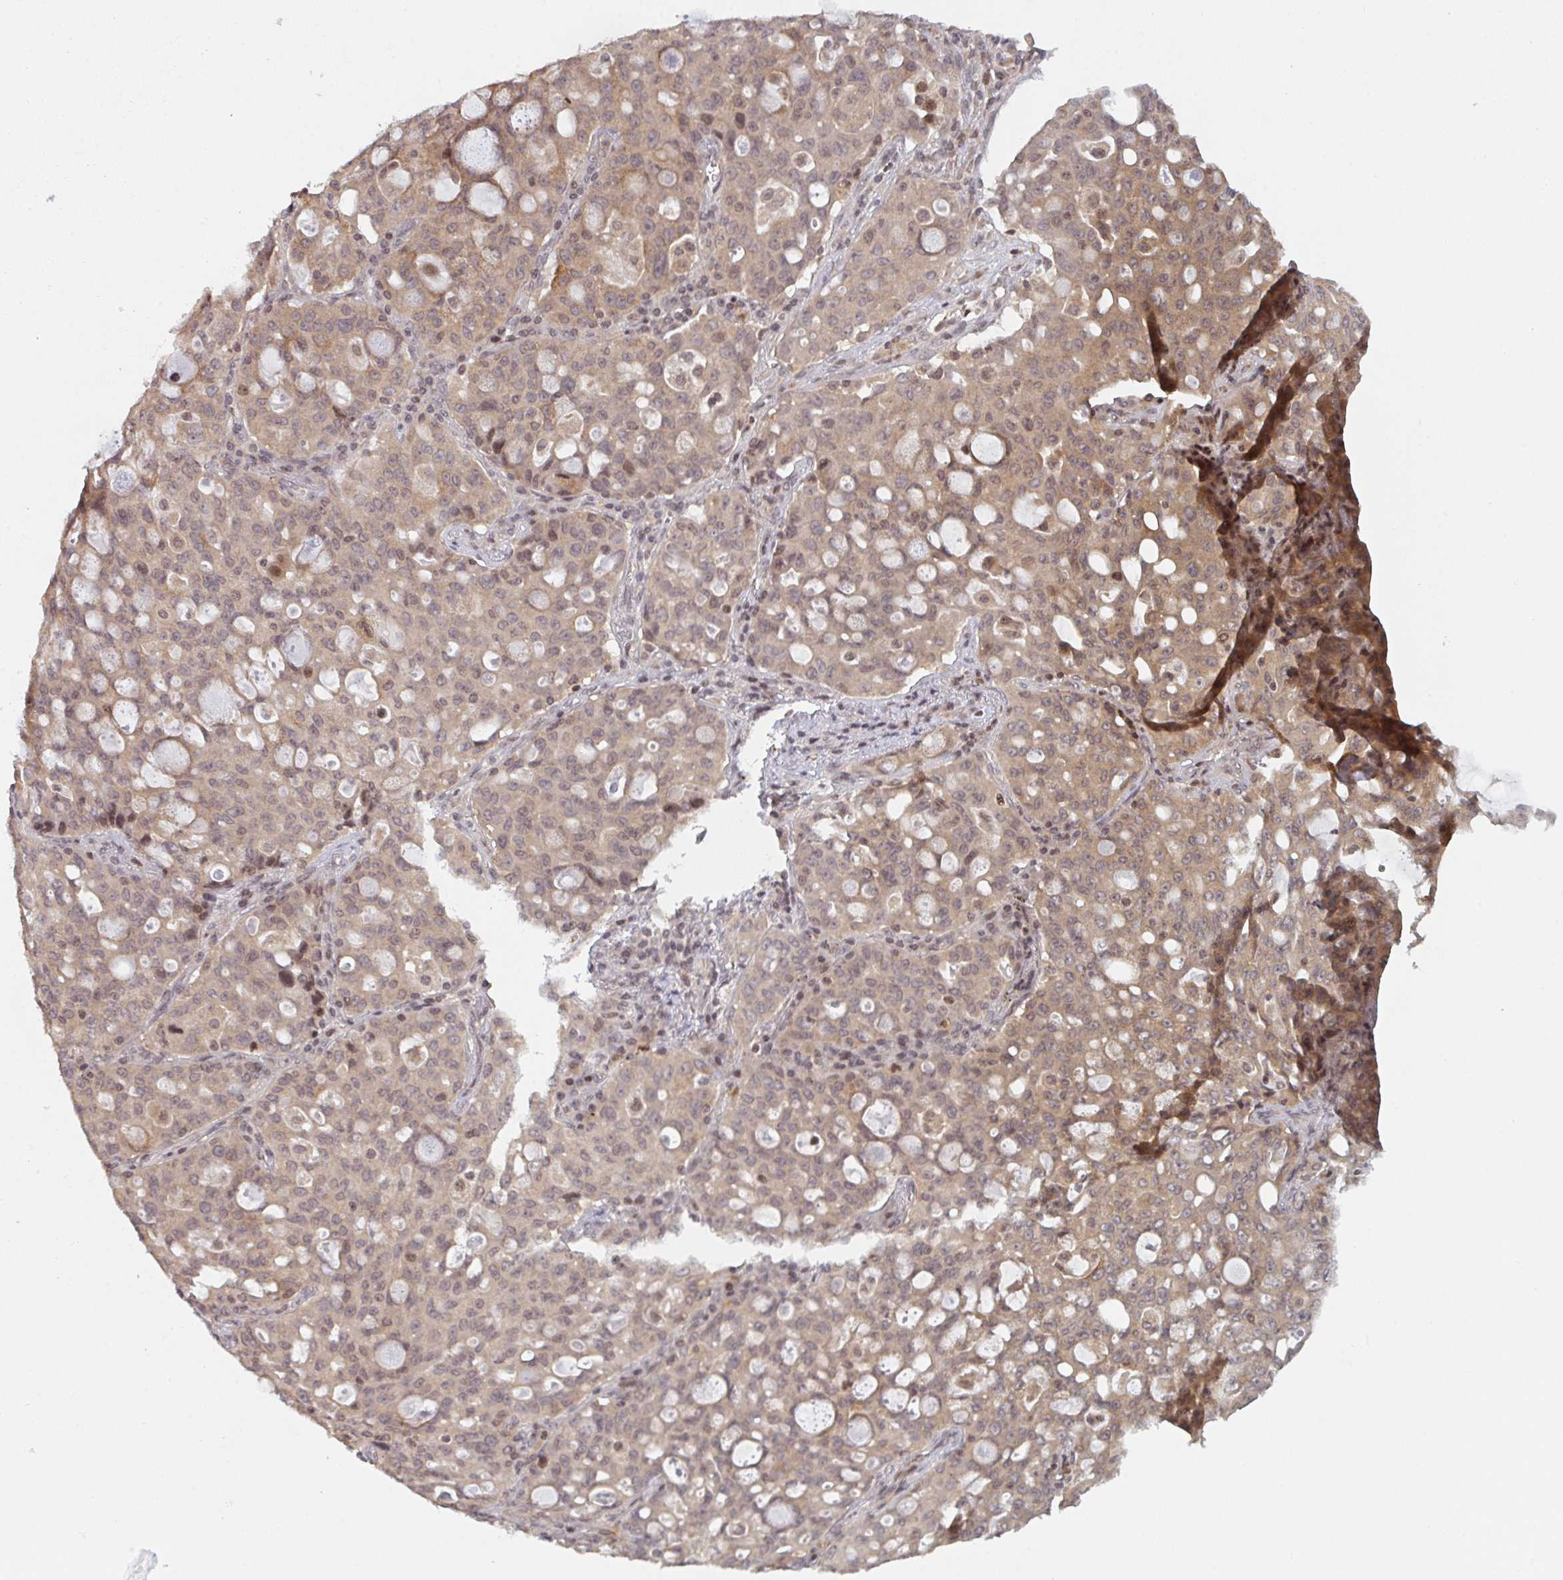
{"staining": {"intensity": "weak", "quantity": ">75%", "location": "cytoplasmic/membranous,nuclear"}, "tissue": "lung cancer", "cell_type": "Tumor cells", "image_type": "cancer", "snomed": [{"axis": "morphology", "description": "Adenocarcinoma, NOS"}, {"axis": "topography", "description": "Lung"}], "caption": "Approximately >75% of tumor cells in lung cancer (adenocarcinoma) display weak cytoplasmic/membranous and nuclear protein expression as visualized by brown immunohistochemical staining.", "gene": "DCST1", "patient": {"sex": "female", "age": 44}}